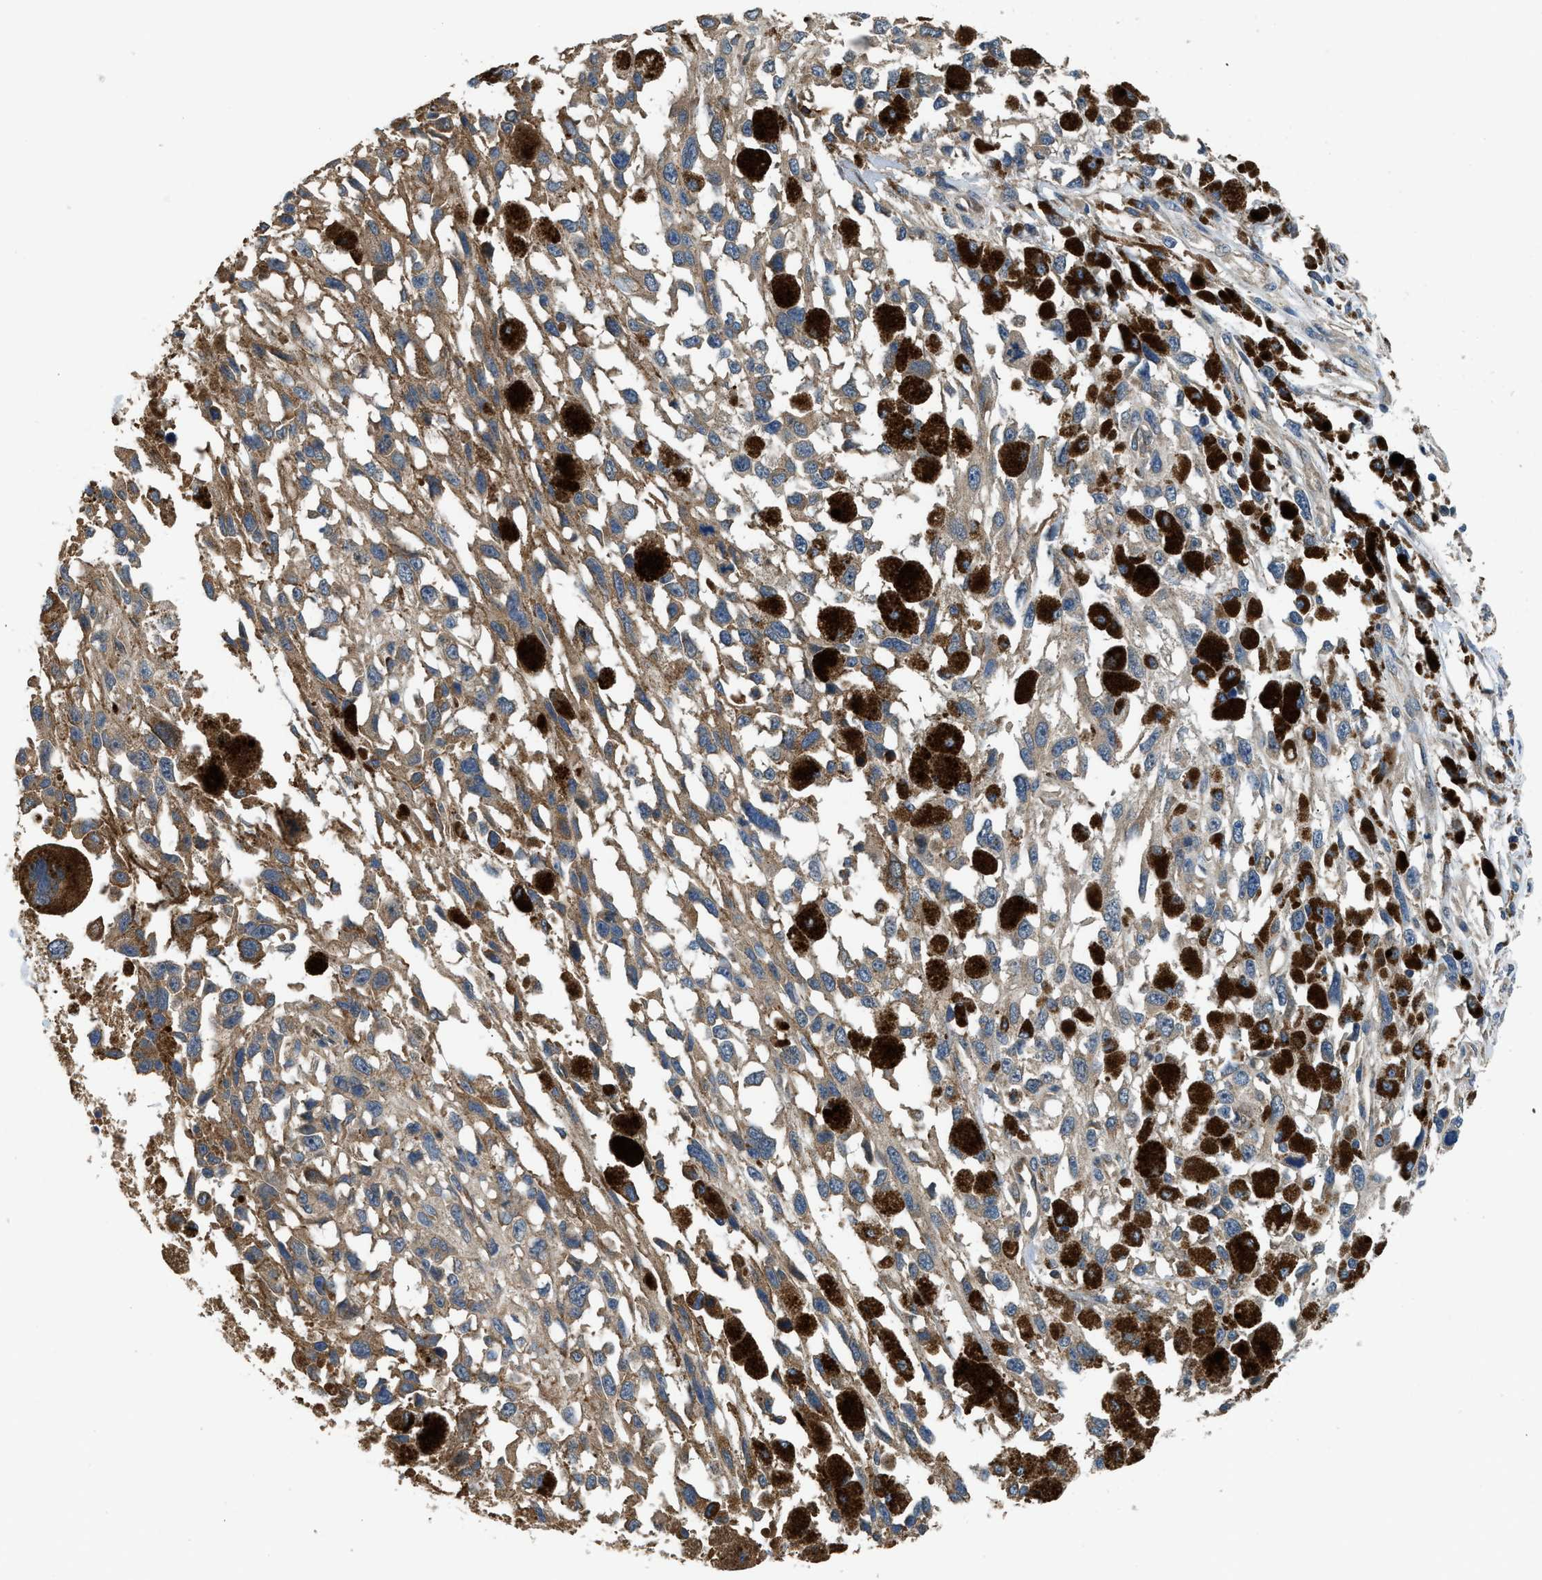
{"staining": {"intensity": "moderate", "quantity": "25%-75%", "location": "cytoplasmic/membranous"}, "tissue": "melanoma", "cell_type": "Tumor cells", "image_type": "cancer", "snomed": [{"axis": "morphology", "description": "Malignant melanoma, Metastatic site"}, {"axis": "topography", "description": "Lymph node"}], "caption": "Brown immunohistochemical staining in human malignant melanoma (metastatic site) displays moderate cytoplasmic/membranous expression in about 25%-75% of tumor cells.", "gene": "IL3RA", "patient": {"sex": "male", "age": 59}}